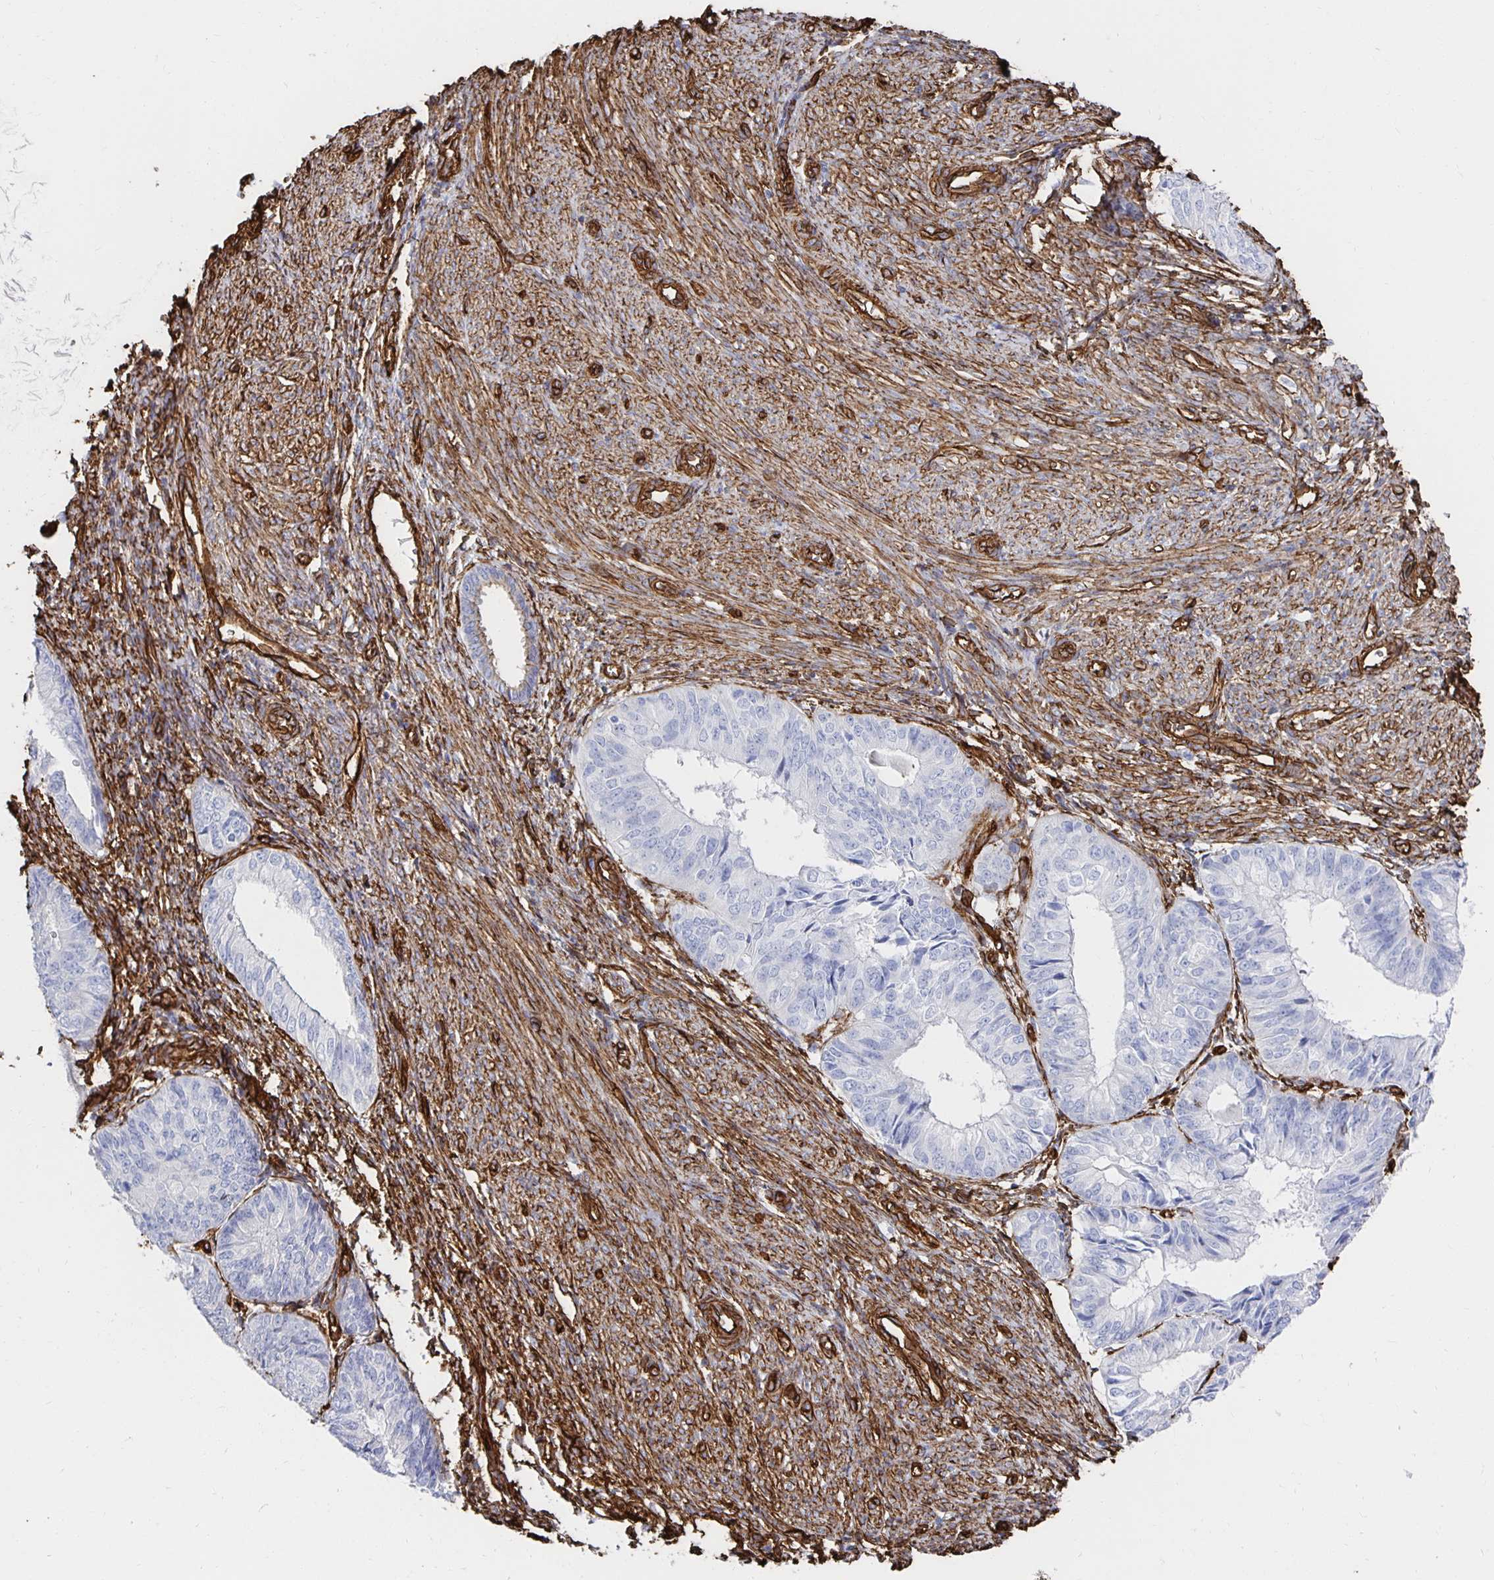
{"staining": {"intensity": "negative", "quantity": "none", "location": "none"}, "tissue": "endometrial cancer", "cell_type": "Tumor cells", "image_type": "cancer", "snomed": [{"axis": "morphology", "description": "Adenocarcinoma, NOS"}, {"axis": "topography", "description": "Endometrium"}], "caption": "This is an immunohistochemistry (IHC) micrograph of endometrial cancer (adenocarcinoma). There is no positivity in tumor cells.", "gene": "VIPR2", "patient": {"sex": "female", "age": 58}}